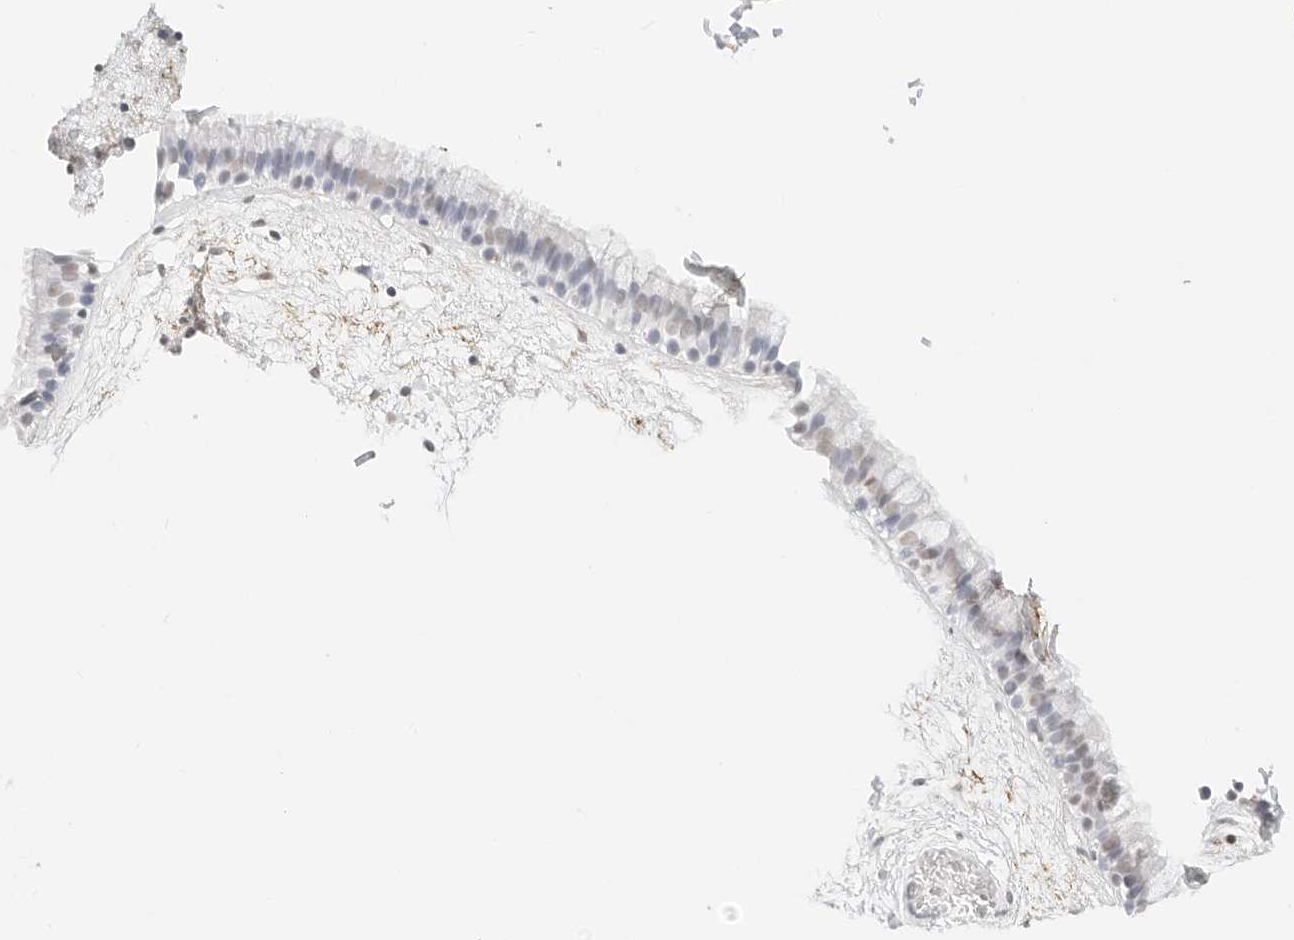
{"staining": {"intensity": "weak", "quantity": "<25%", "location": "nuclear"}, "tissue": "nasopharynx", "cell_type": "Respiratory epithelial cells", "image_type": "normal", "snomed": [{"axis": "morphology", "description": "Normal tissue, NOS"}, {"axis": "morphology", "description": "Inflammation, NOS"}, {"axis": "topography", "description": "Nasopharynx"}], "caption": "Nasopharynx stained for a protein using immunohistochemistry reveals no expression respiratory epithelial cells.", "gene": "FBLN5", "patient": {"sex": "male", "age": 48}}